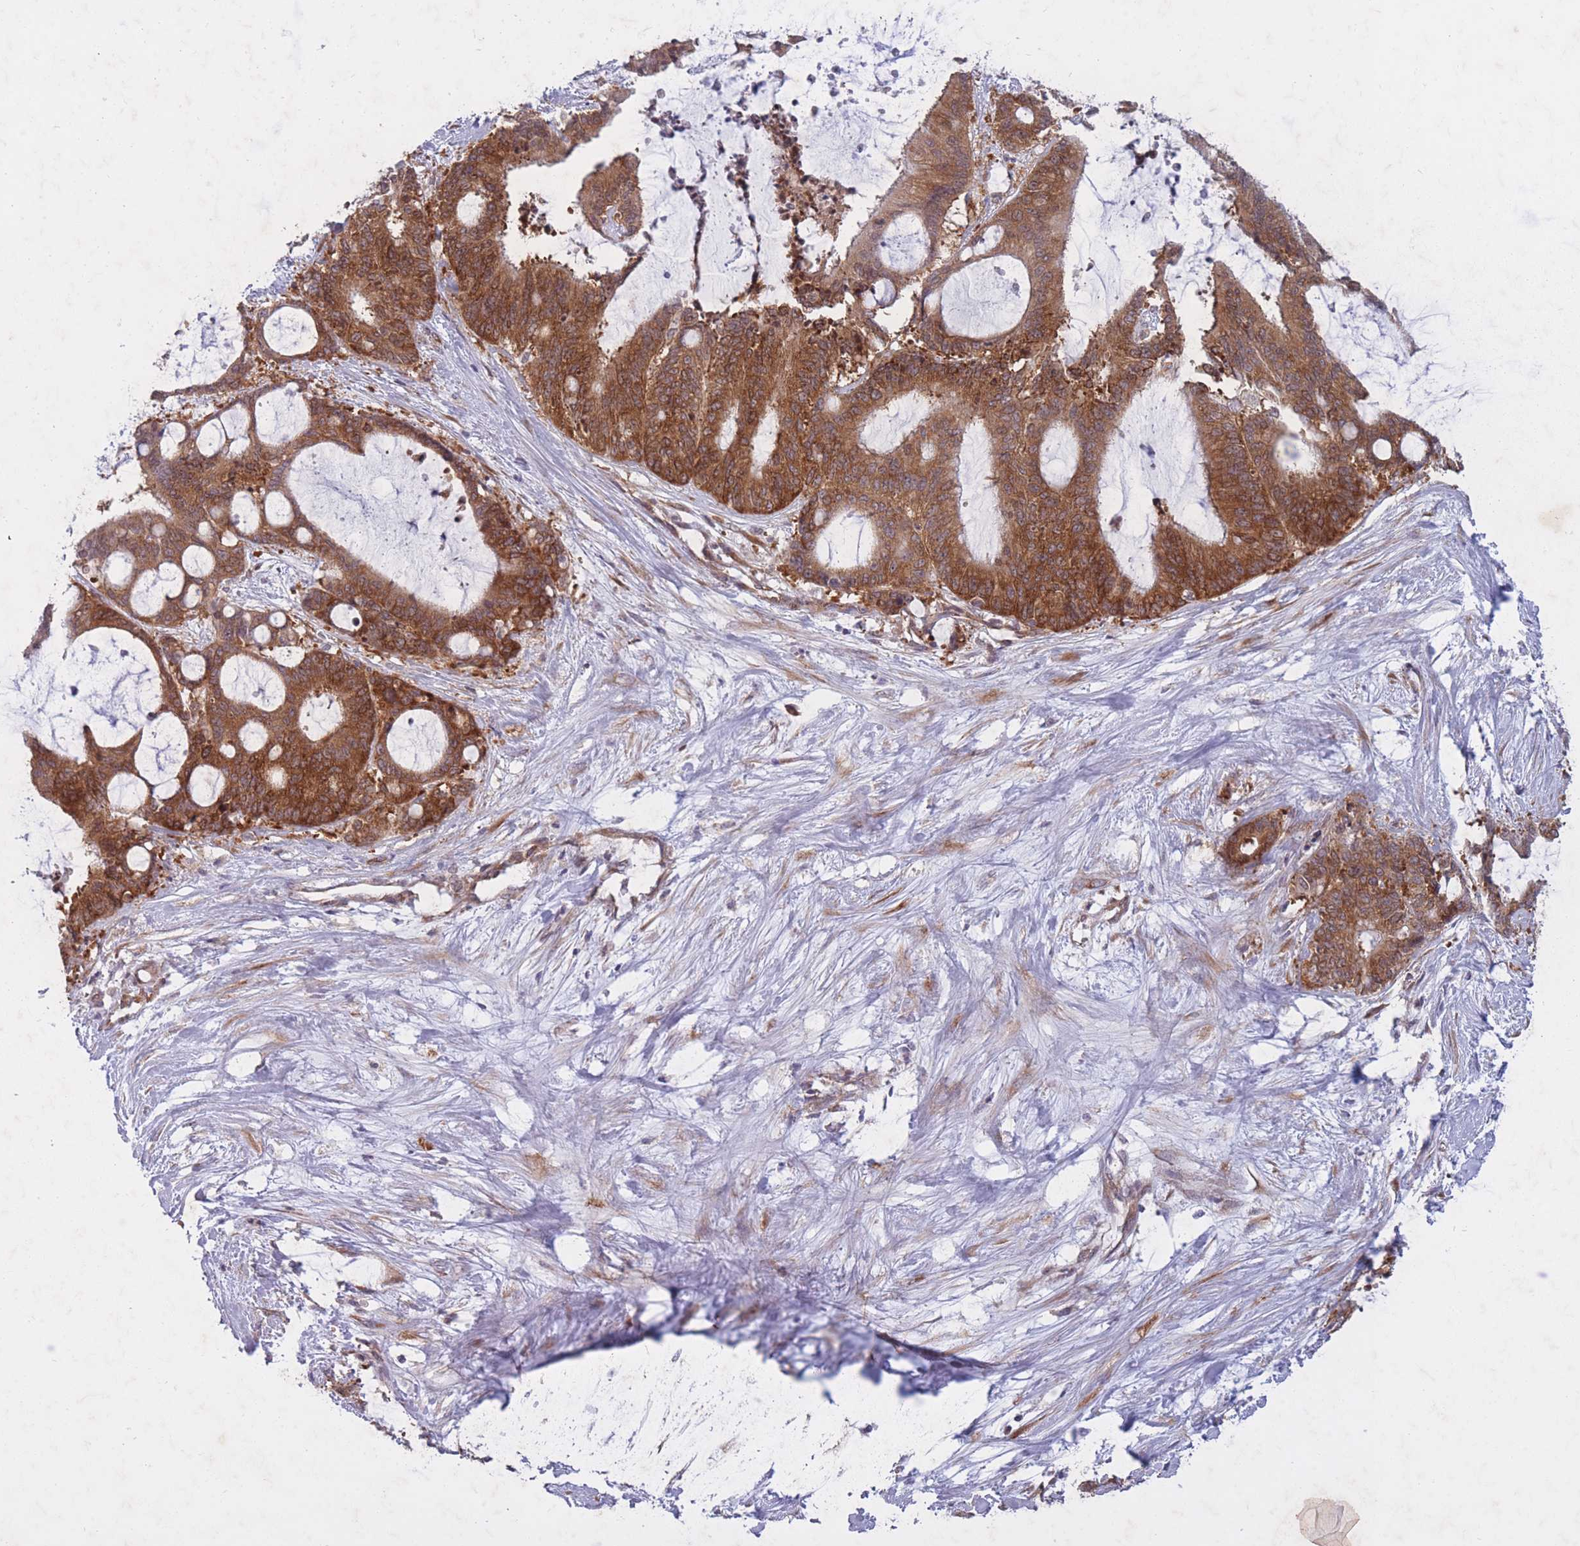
{"staining": {"intensity": "strong", "quantity": ">75%", "location": "cytoplasmic/membranous"}, "tissue": "liver cancer", "cell_type": "Tumor cells", "image_type": "cancer", "snomed": [{"axis": "morphology", "description": "Normal tissue, NOS"}, {"axis": "morphology", "description": "Cholangiocarcinoma"}, {"axis": "topography", "description": "Liver"}, {"axis": "topography", "description": "Peripheral nerve tissue"}], "caption": "Human liver cancer (cholangiocarcinoma) stained with a protein marker shows strong staining in tumor cells.", "gene": "CCDC124", "patient": {"sex": "female", "age": 73}}